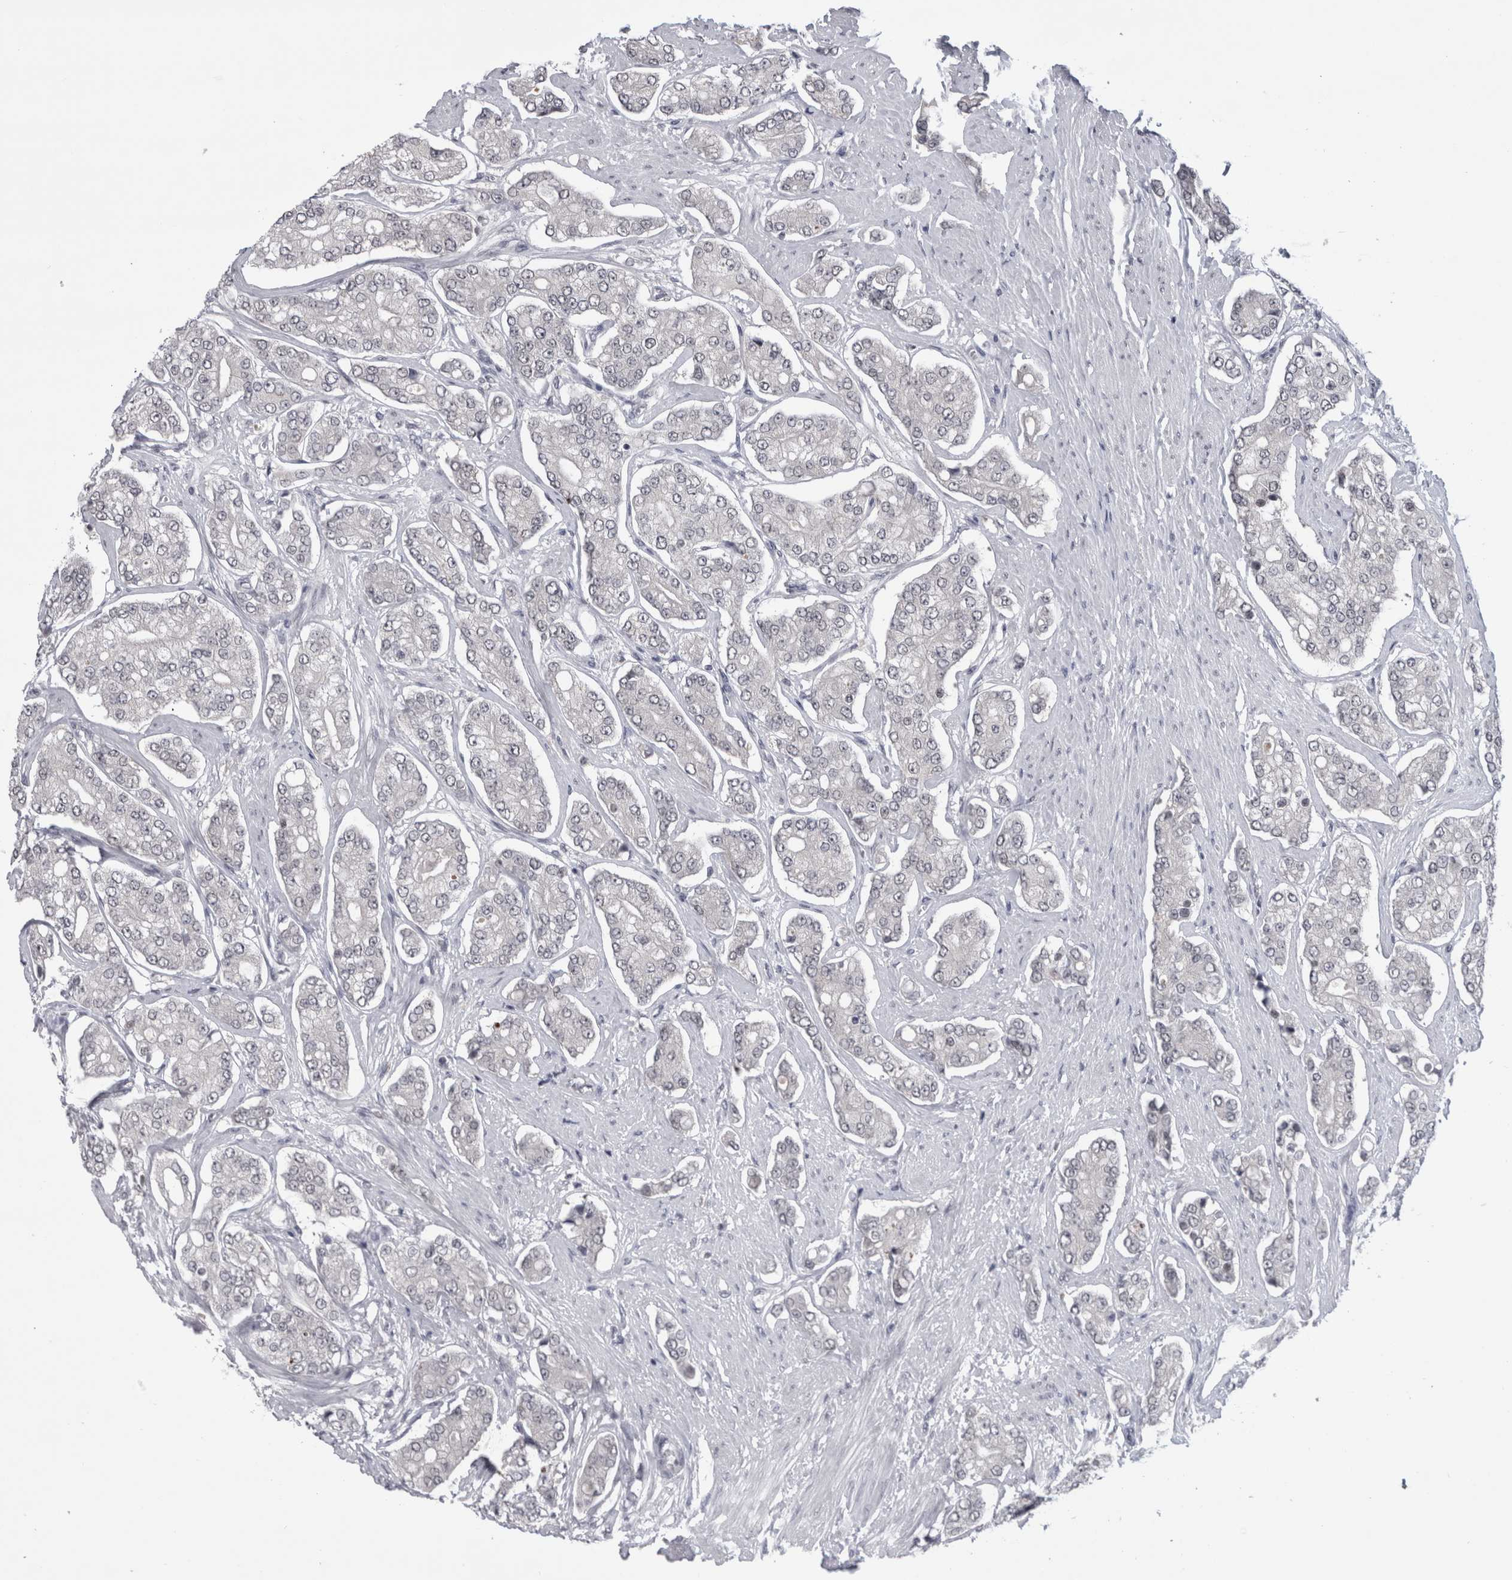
{"staining": {"intensity": "negative", "quantity": "none", "location": "none"}, "tissue": "prostate cancer", "cell_type": "Tumor cells", "image_type": "cancer", "snomed": [{"axis": "morphology", "description": "Adenocarcinoma, High grade"}, {"axis": "topography", "description": "Prostate"}], "caption": "This is an immunohistochemistry micrograph of adenocarcinoma (high-grade) (prostate). There is no expression in tumor cells.", "gene": "PSMB2", "patient": {"sex": "male", "age": 71}}